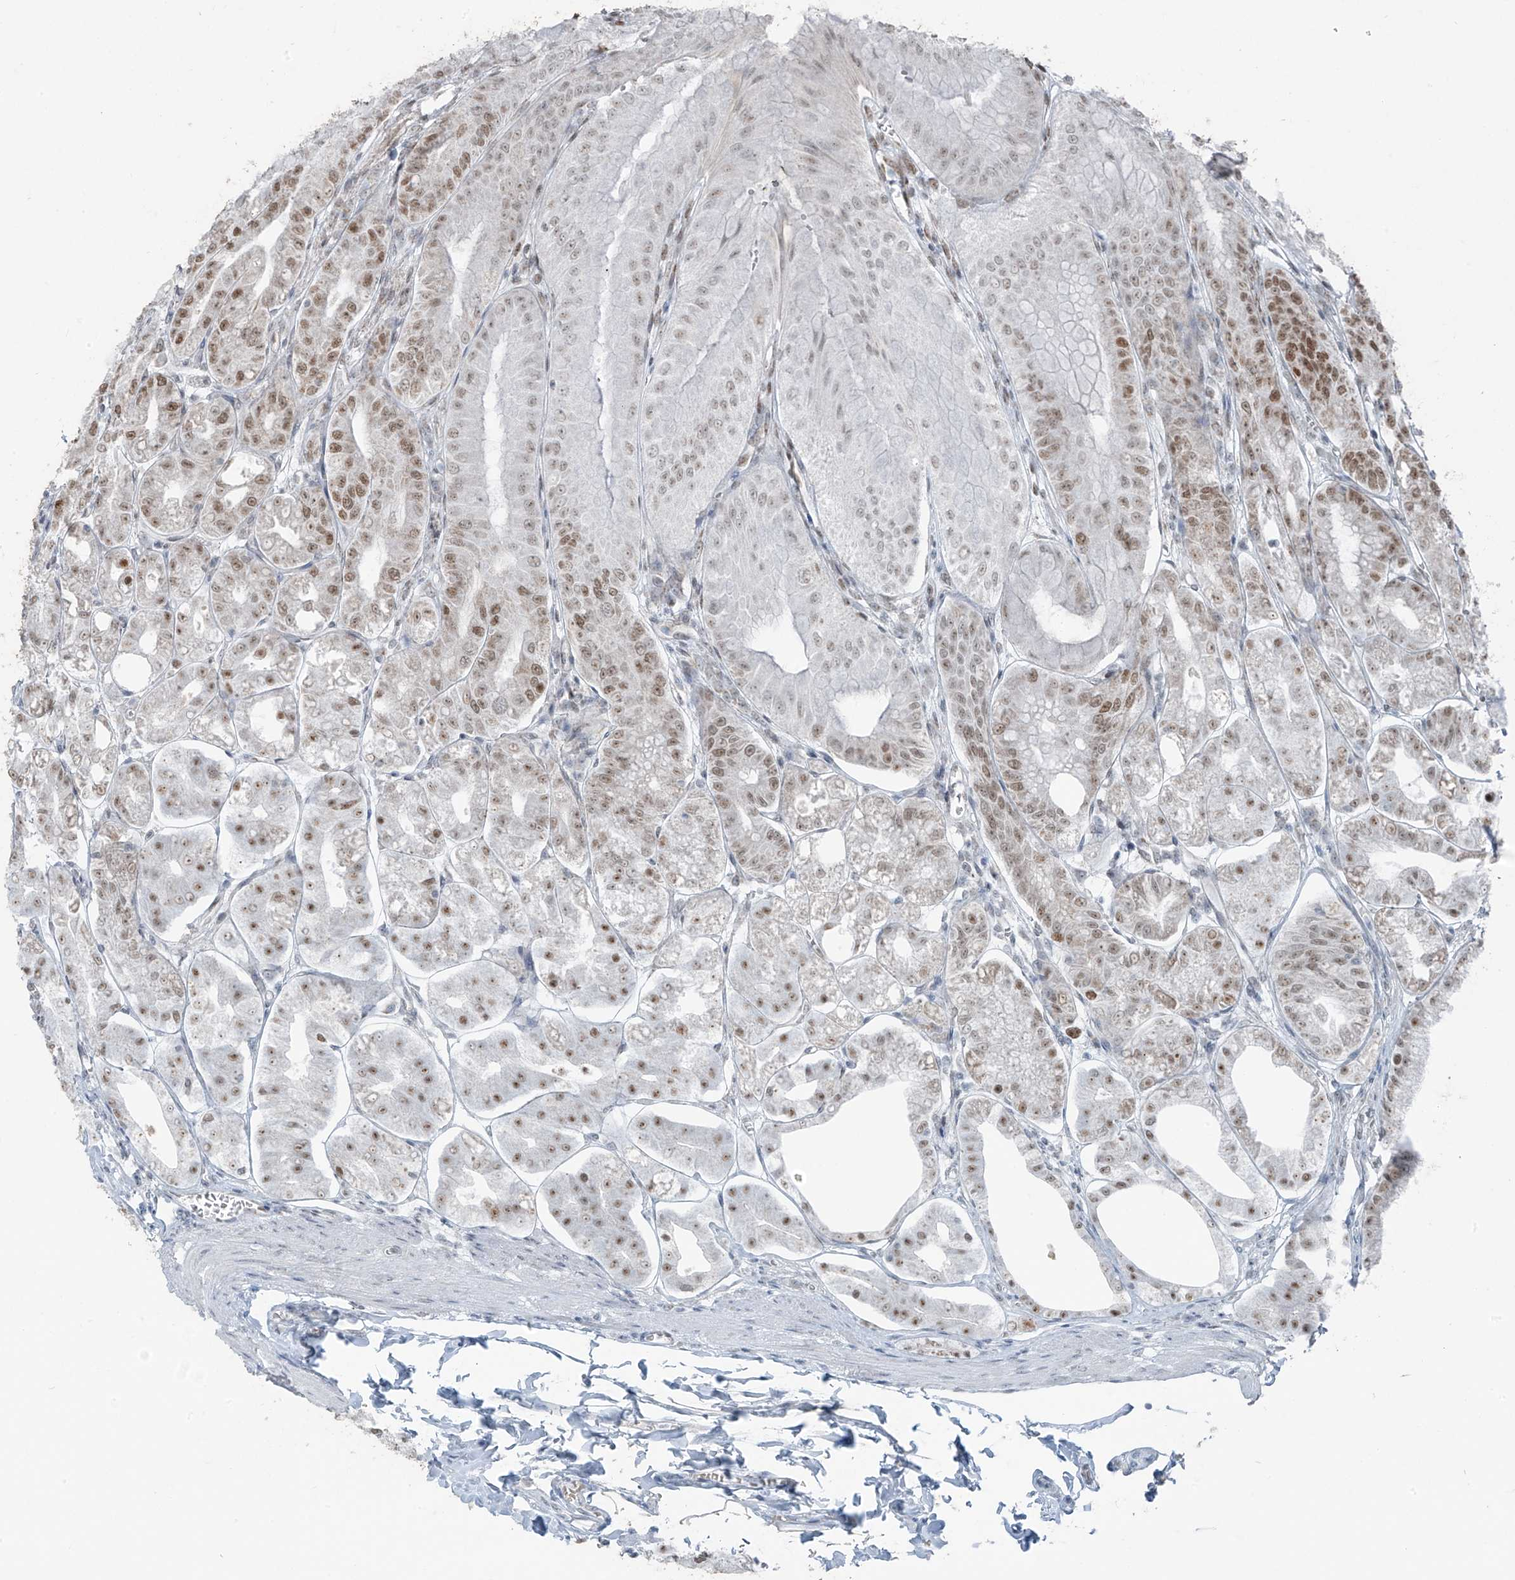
{"staining": {"intensity": "strong", "quantity": "25%-75%", "location": "cytoplasmic/membranous,nuclear"}, "tissue": "stomach", "cell_type": "Glandular cells", "image_type": "normal", "snomed": [{"axis": "morphology", "description": "Normal tissue, NOS"}, {"axis": "topography", "description": "Stomach, lower"}], "caption": "Stomach stained with DAB immunohistochemistry (IHC) demonstrates high levels of strong cytoplasmic/membranous,nuclear expression in about 25%-75% of glandular cells. (IHC, brightfield microscopy, high magnification).", "gene": "WRNIP1", "patient": {"sex": "male", "age": 71}}